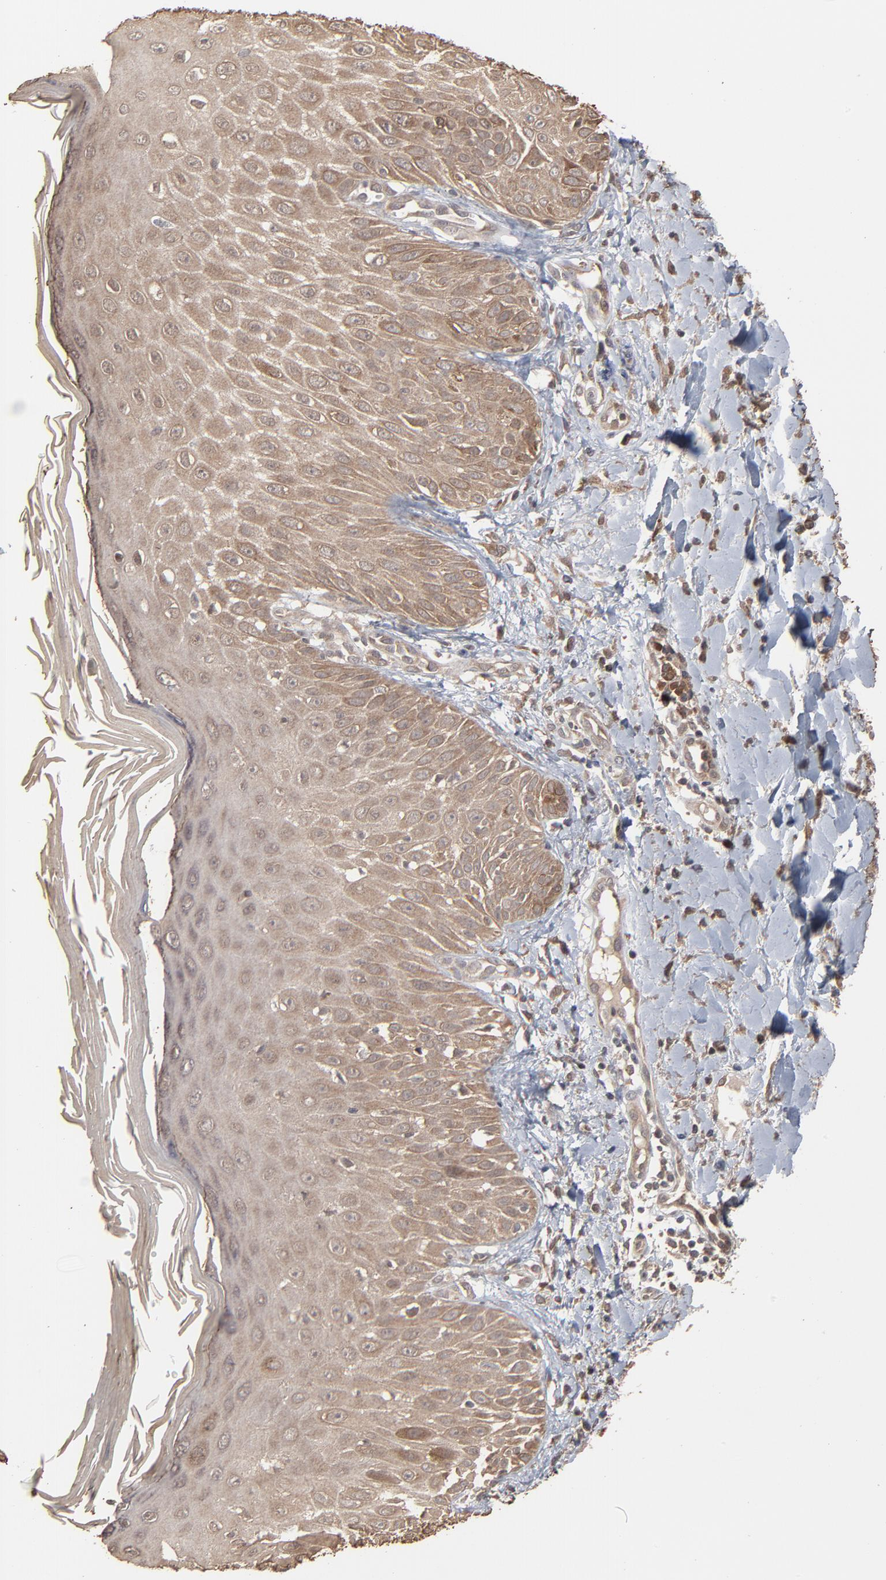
{"staining": {"intensity": "moderate", "quantity": ">75%", "location": "cytoplasmic/membranous"}, "tissue": "skin cancer", "cell_type": "Tumor cells", "image_type": "cancer", "snomed": [{"axis": "morphology", "description": "Squamous cell carcinoma, NOS"}, {"axis": "topography", "description": "Skin"}], "caption": "Skin cancer stained with DAB (3,3'-diaminobenzidine) immunohistochemistry shows medium levels of moderate cytoplasmic/membranous expression in approximately >75% of tumor cells.", "gene": "SCFD1", "patient": {"sex": "male", "age": 24}}